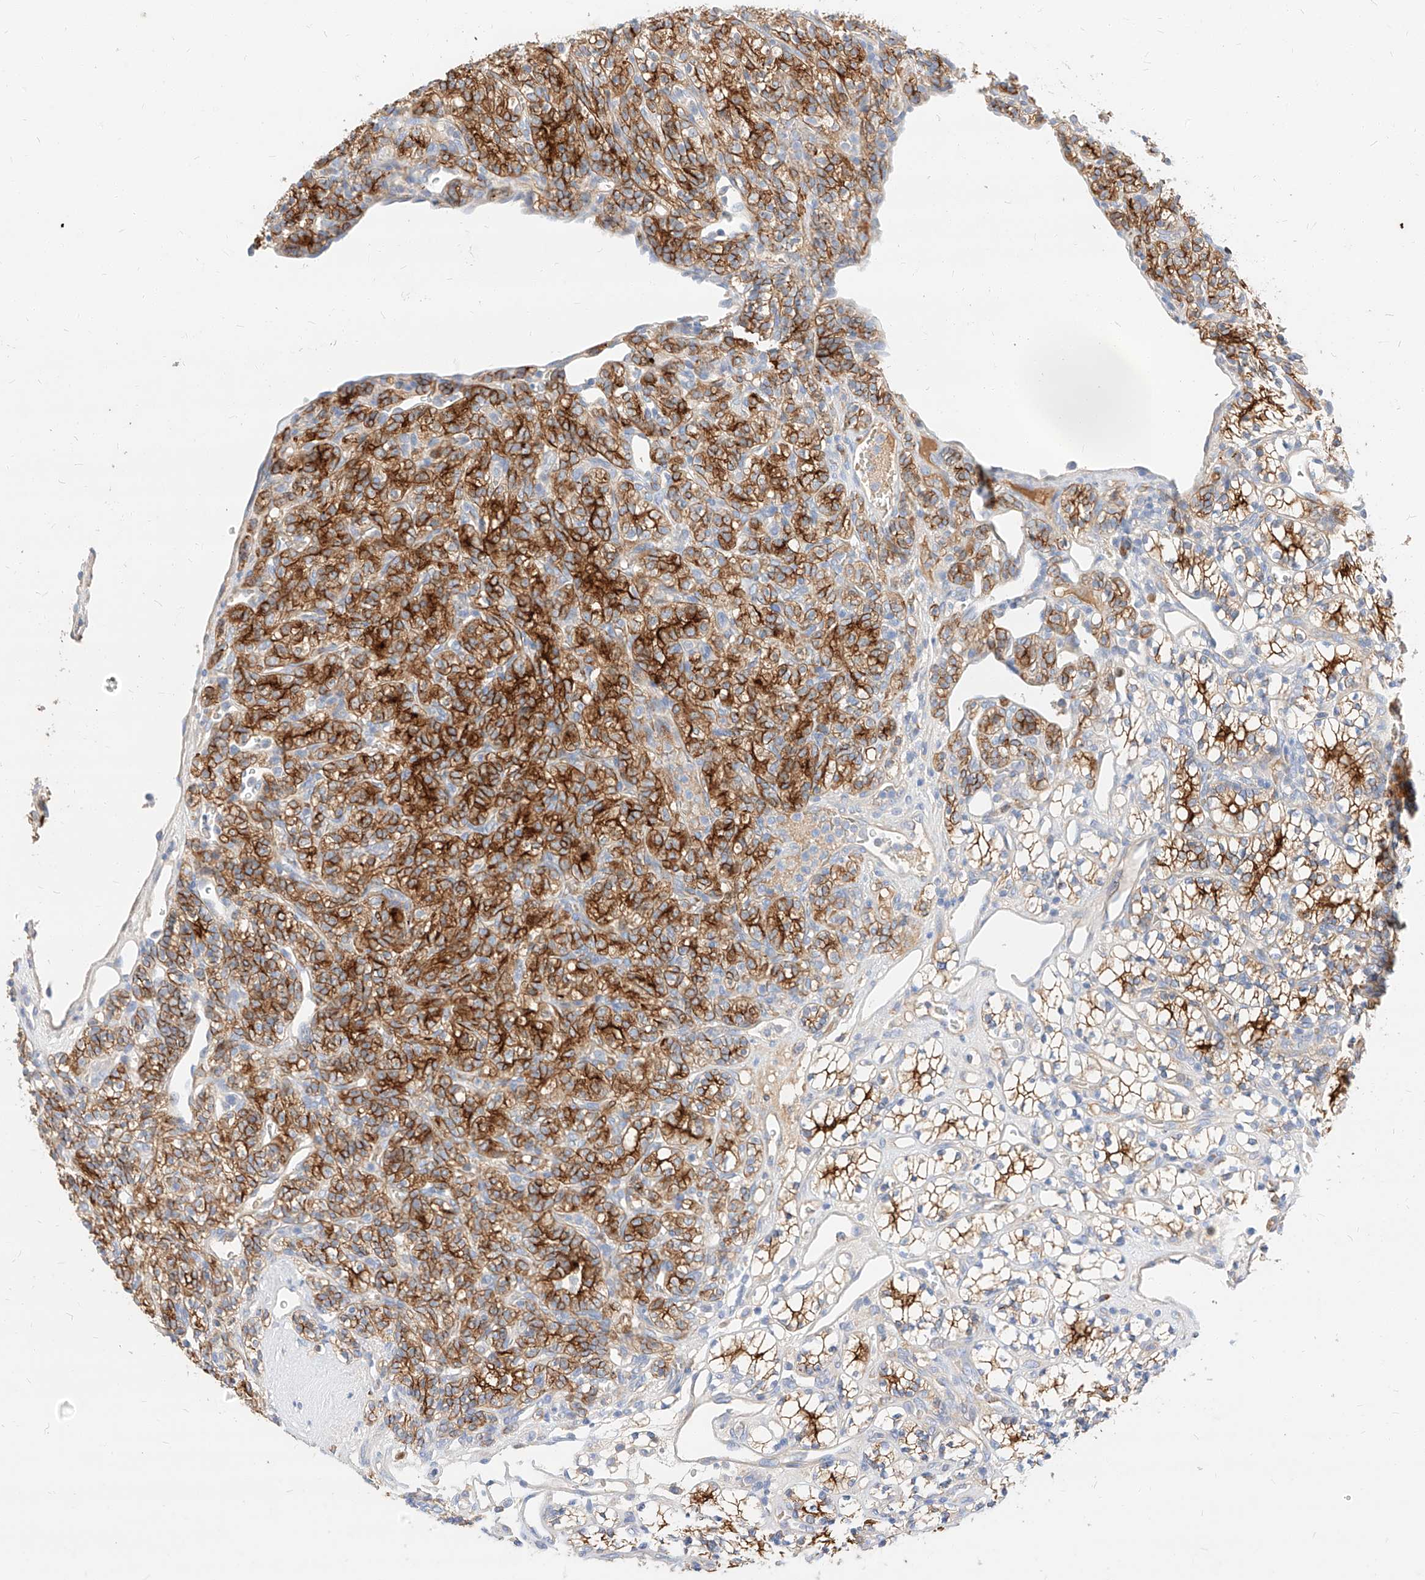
{"staining": {"intensity": "strong", "quantity": "25%-75%", "location": "cytoplasmic/membranous"}, "tissue": "renal cancer", "cell_type": "Tumor cells", "image_type": "cancer", "snomed": [{"axis": "morphology", "description": "Adenocarcinoma, NOS"}, {"axis": "topography", "description": "Kidney"}], "caption": "Renal adenocarcinoma was stained to show a protein in brown. There is high levels of strong cytoplasmic/membranous expression in about 25%-75% of tumor cells. (DAB (3,3'-diaminobenzidine) = brown stain, brightfield microscopy at high magnification).", "gene": "MAP7", "patient": {"sex": "male", "age": 77}}